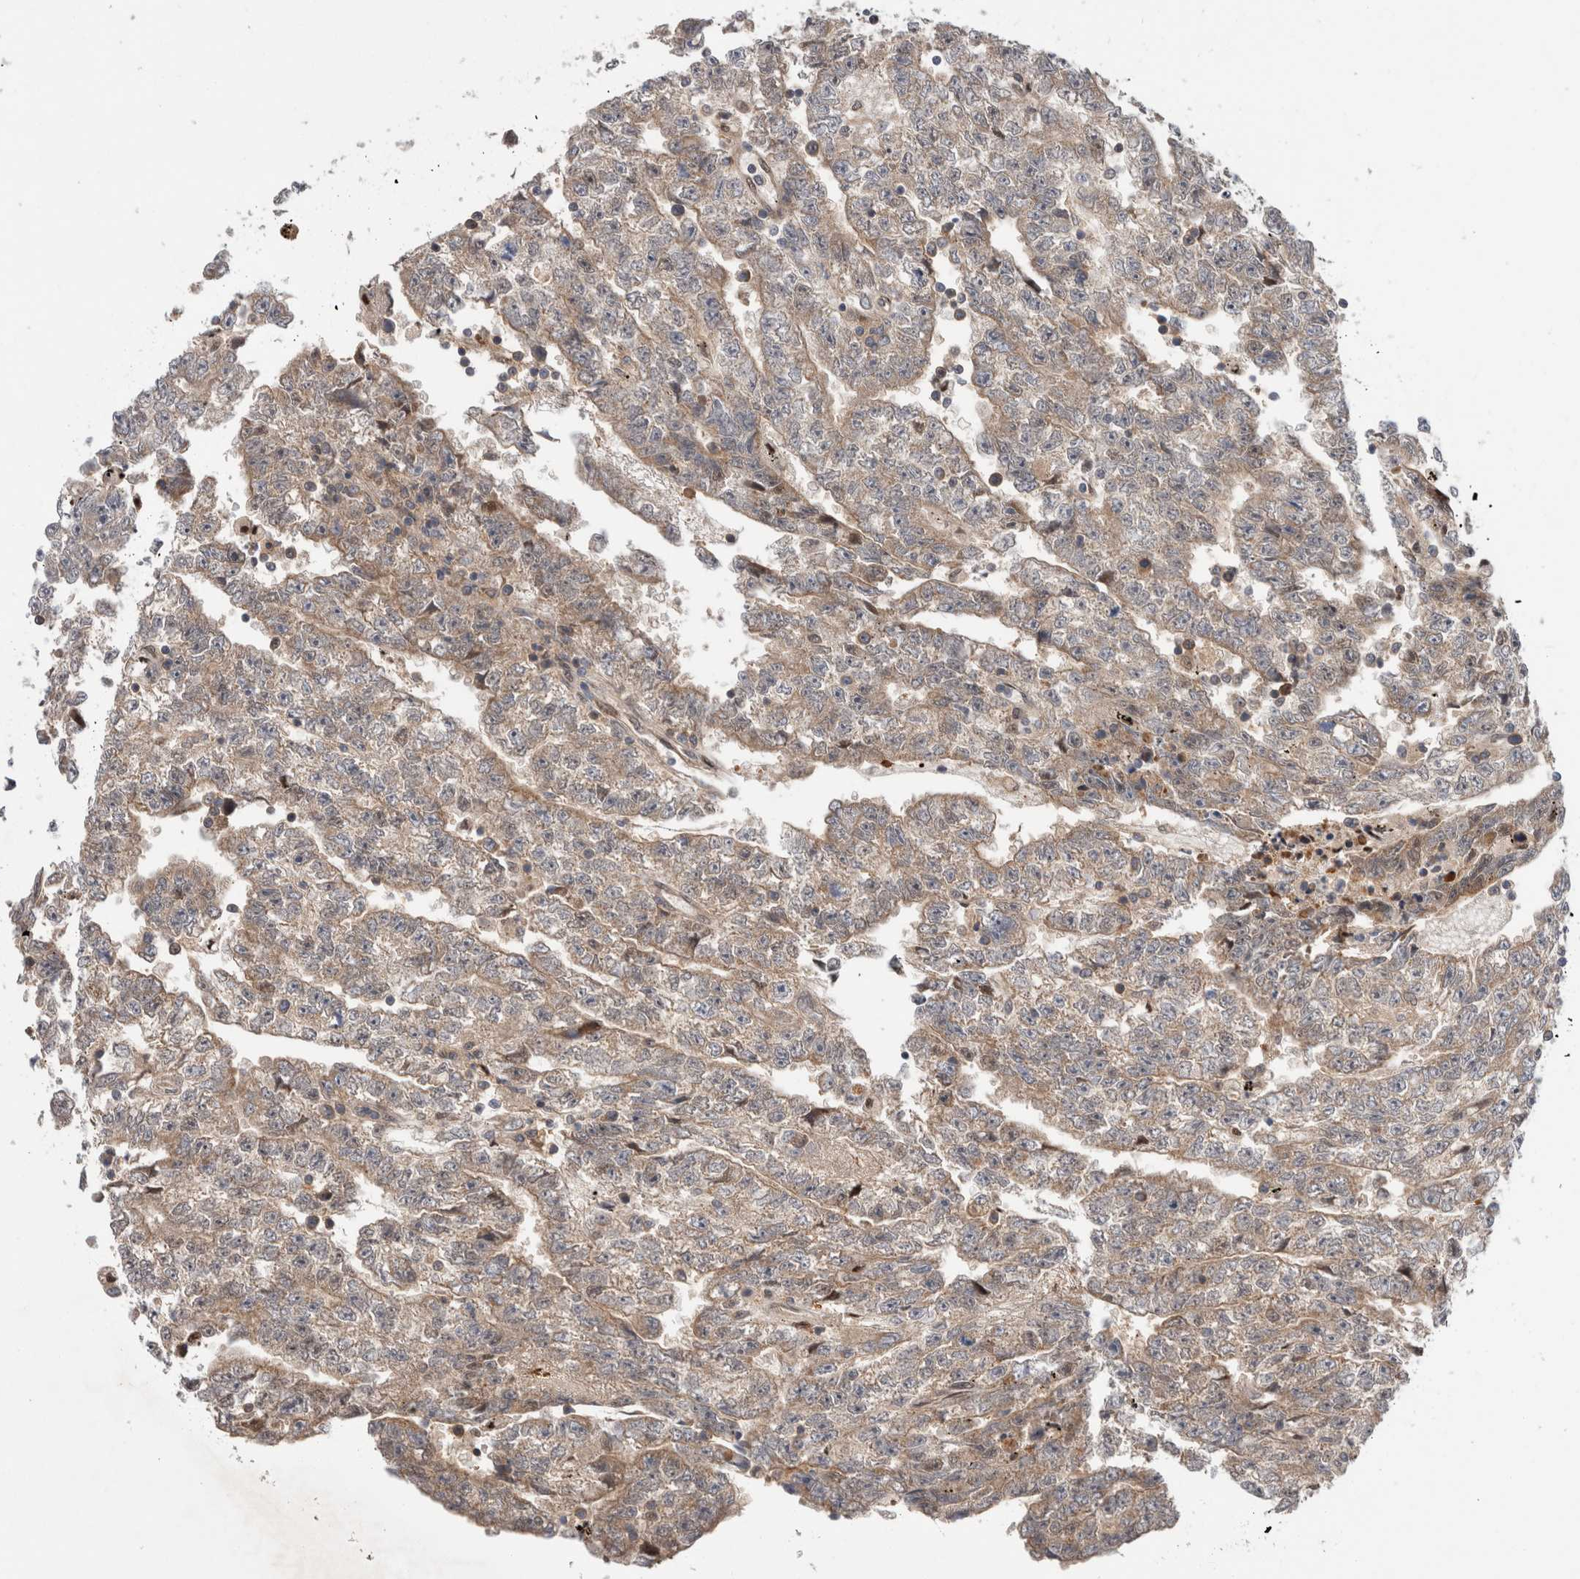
{"staining": {"intensity": "weak", "quantity": ">75%", "location": "cytoplasmic/membranous"}, "tissue": "testis cancer", "cell_type": "Tumor cells", "image_type": "cancer", "snomed": [{"axis": "morphology", "description": "Carcinoma, Embryonal, NOS"}, {"axis": "topography", "description": "Testis"}], "caption": "High-power microscopy captured an immunohistochemistry histopathology image of testis embryonal carcinoma, revealing weak cytoplasmic/membranous expression in approximately >75% of tumor cells. (Brightfield microscopy of DAB IHC at high magnification).", "gene": "MRPL37", "patient": {"sex": "male", "age": 25}}